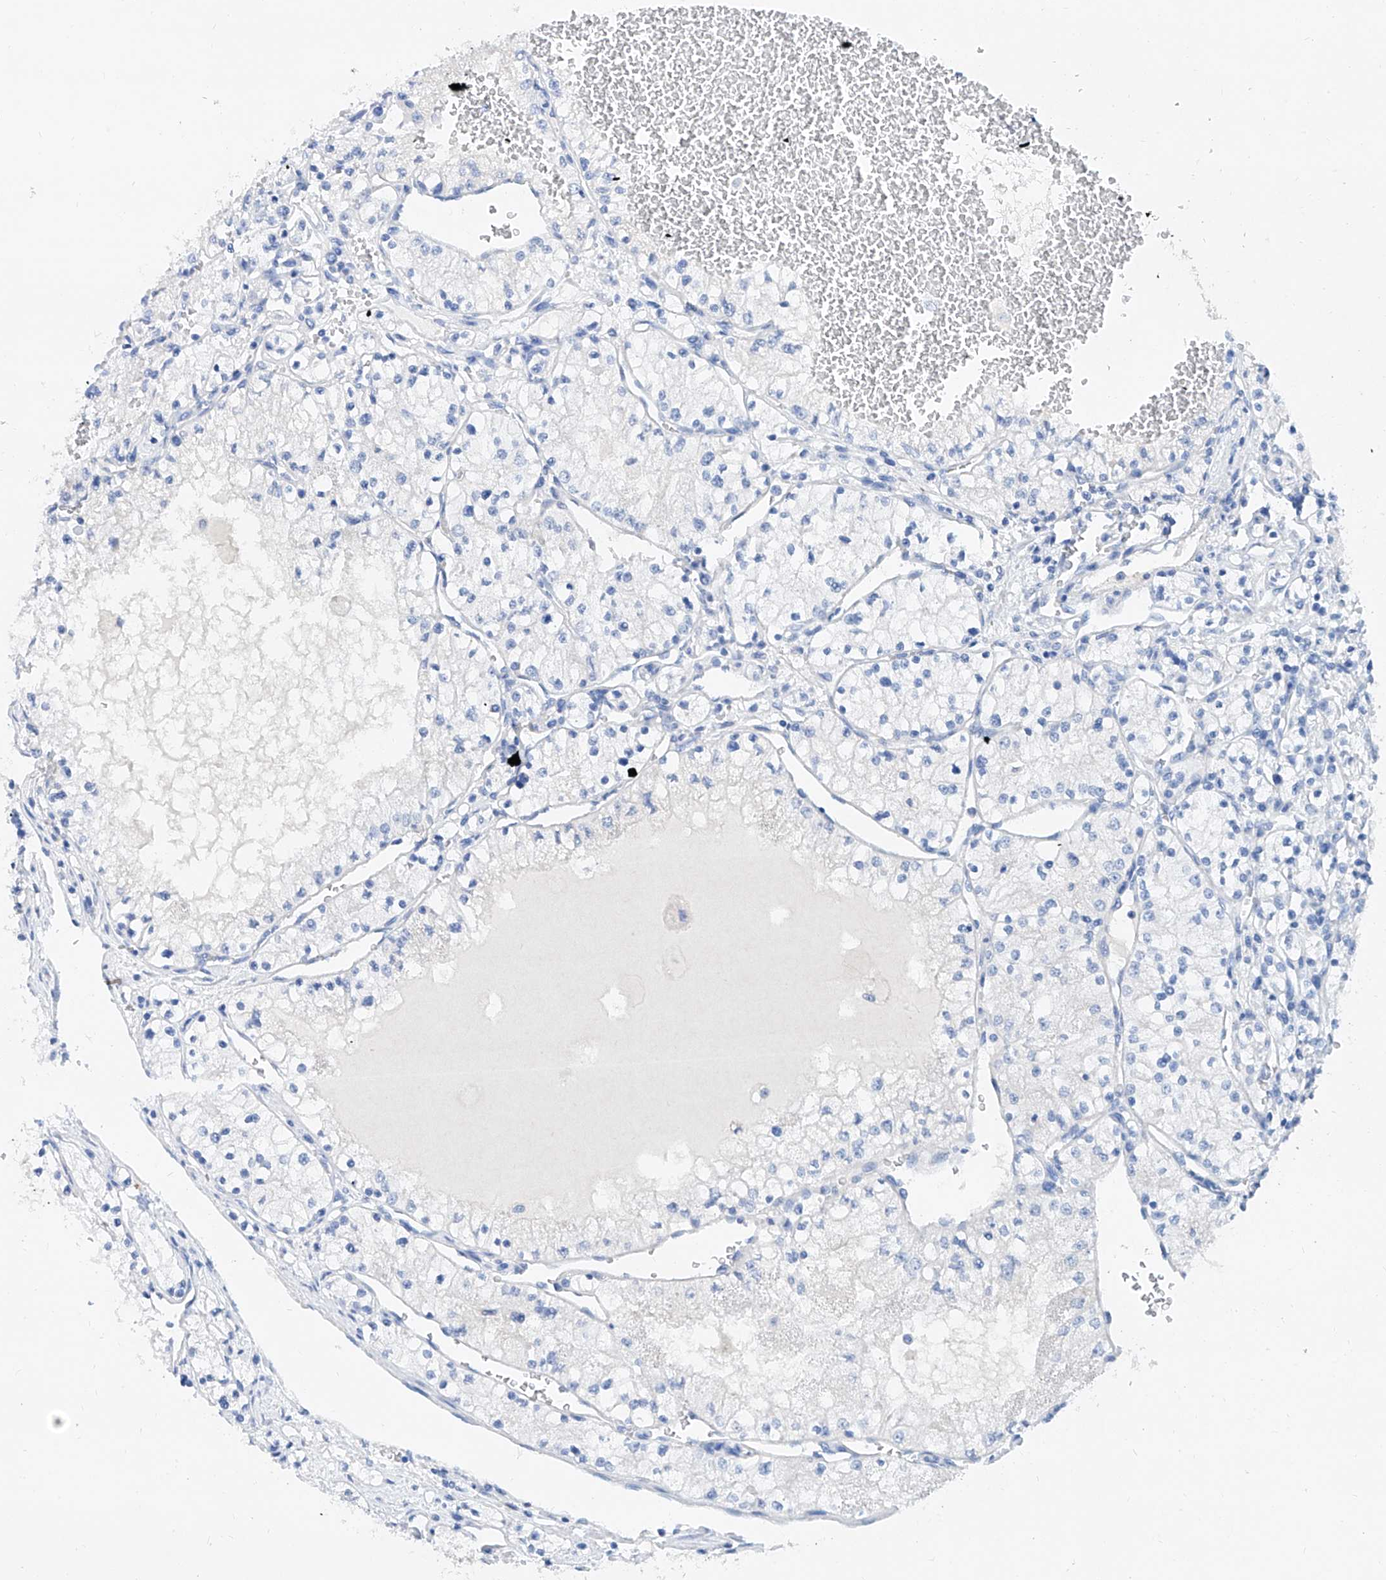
{"staining": {"intensity": "negative", "quantity": "none", "location": "none"}, "tissue": "renal cancer", "cell_type": "Tumor cells", "image_type": "cancer", "snomed": [{"axis": "morphology", "description": "Normal tissue, NOS"}, {"axis": "morphology", "description": "Adenocarcinoma, NOS"}, {"axis": "topography", "description": "Kidney"}], "caption": "This is a image of immunohistochemistry (IHC) staining of renal adenocarcinoma, which shows no positivity in tumor cells.", "gene": "SLC25A29", "patient": {"sex": "male", "age": 68}}